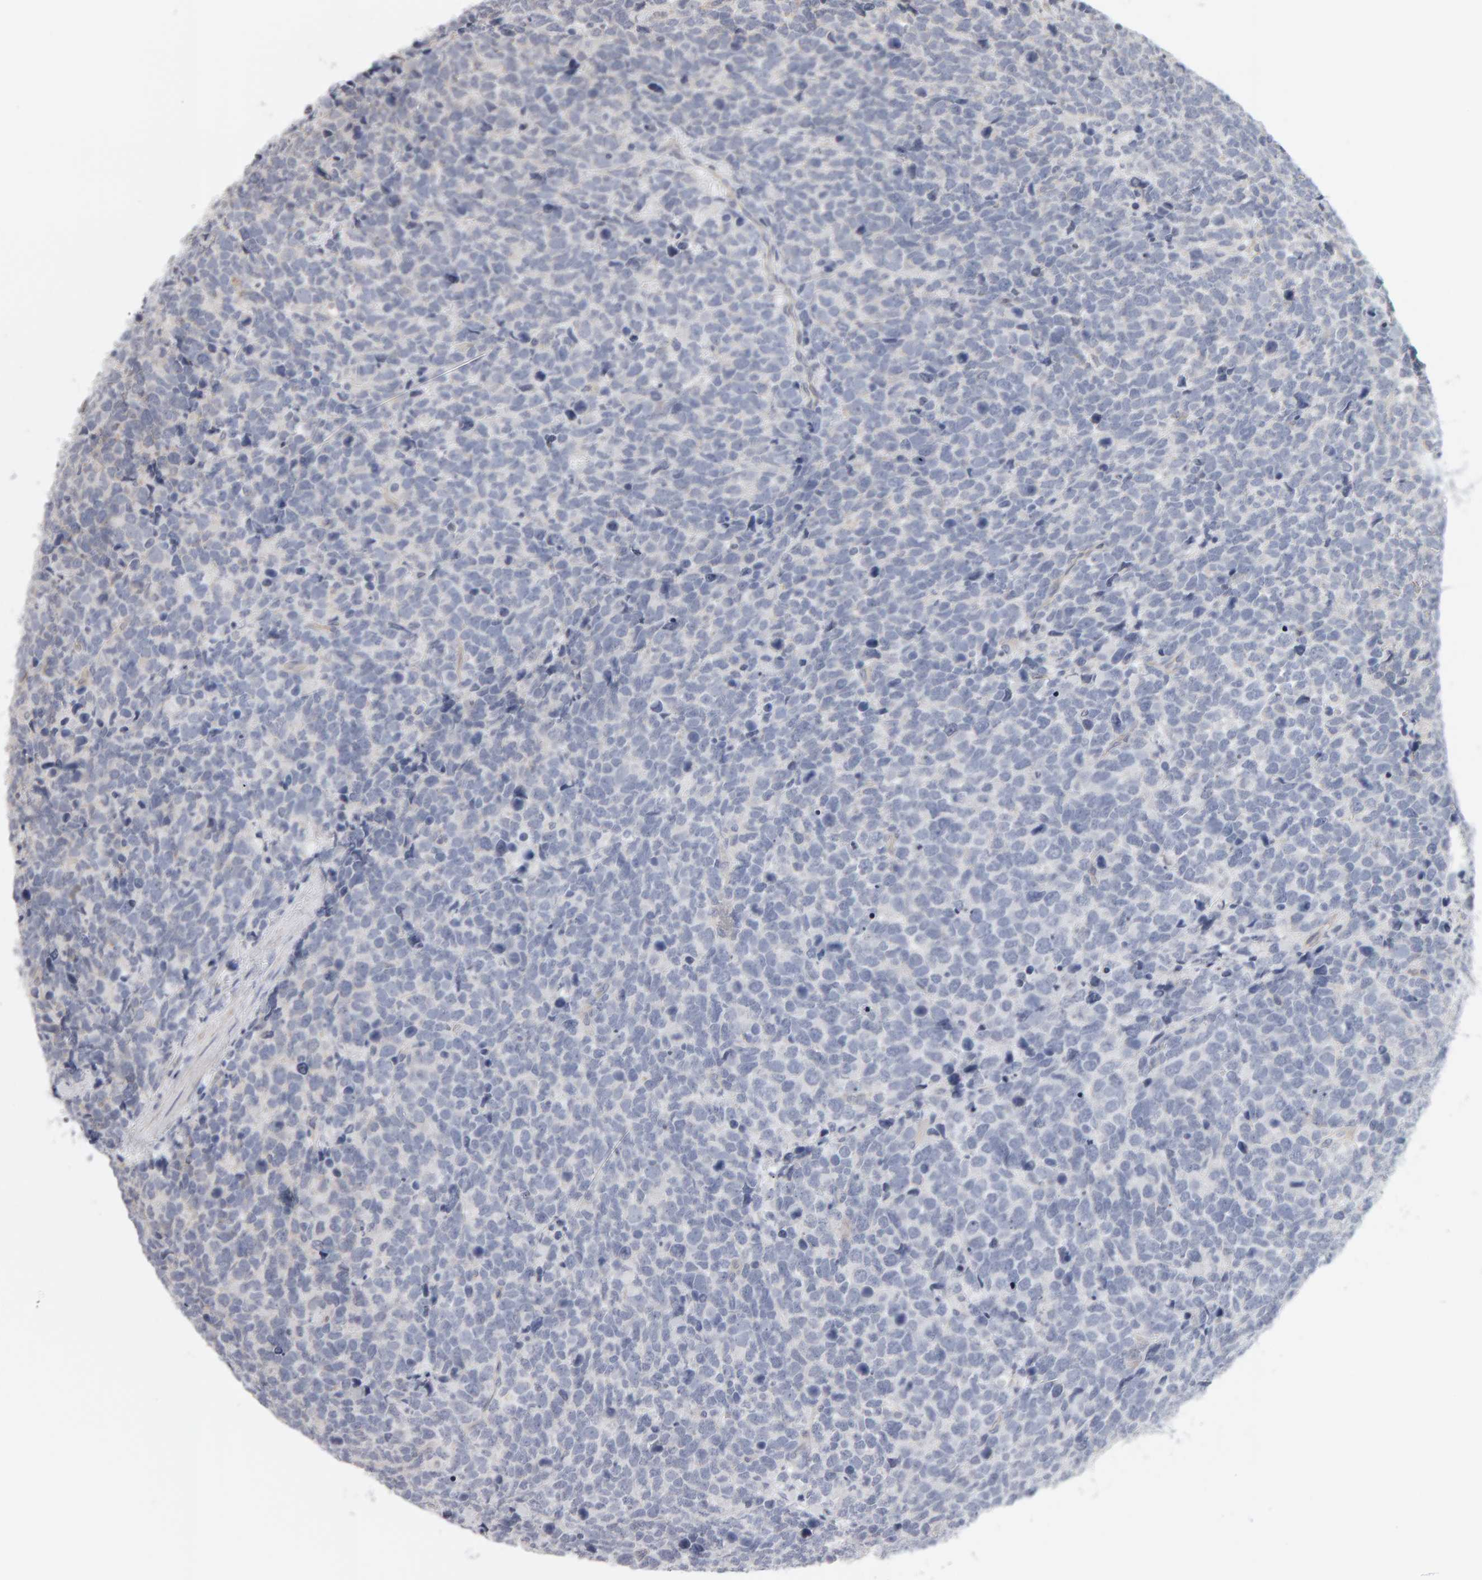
{"staining": {"intensity": "negative", "quantity": "none", "location": "none"}, "tissue": "urothelial cancer", "cell_type": "Tumor cells", "image_type": "cancer", "snomed": [{"axis": "morphology", "description": "Urothelial carcinoma, High grade"}, {"axis": "topography", "description": "Urinary bladder"}], "caption": "Tumor cells show no significant protein expression in high-grade urothelial carcinoma.", "gene": "MSRA", "patient": {"sex": "female", "age": 82}}